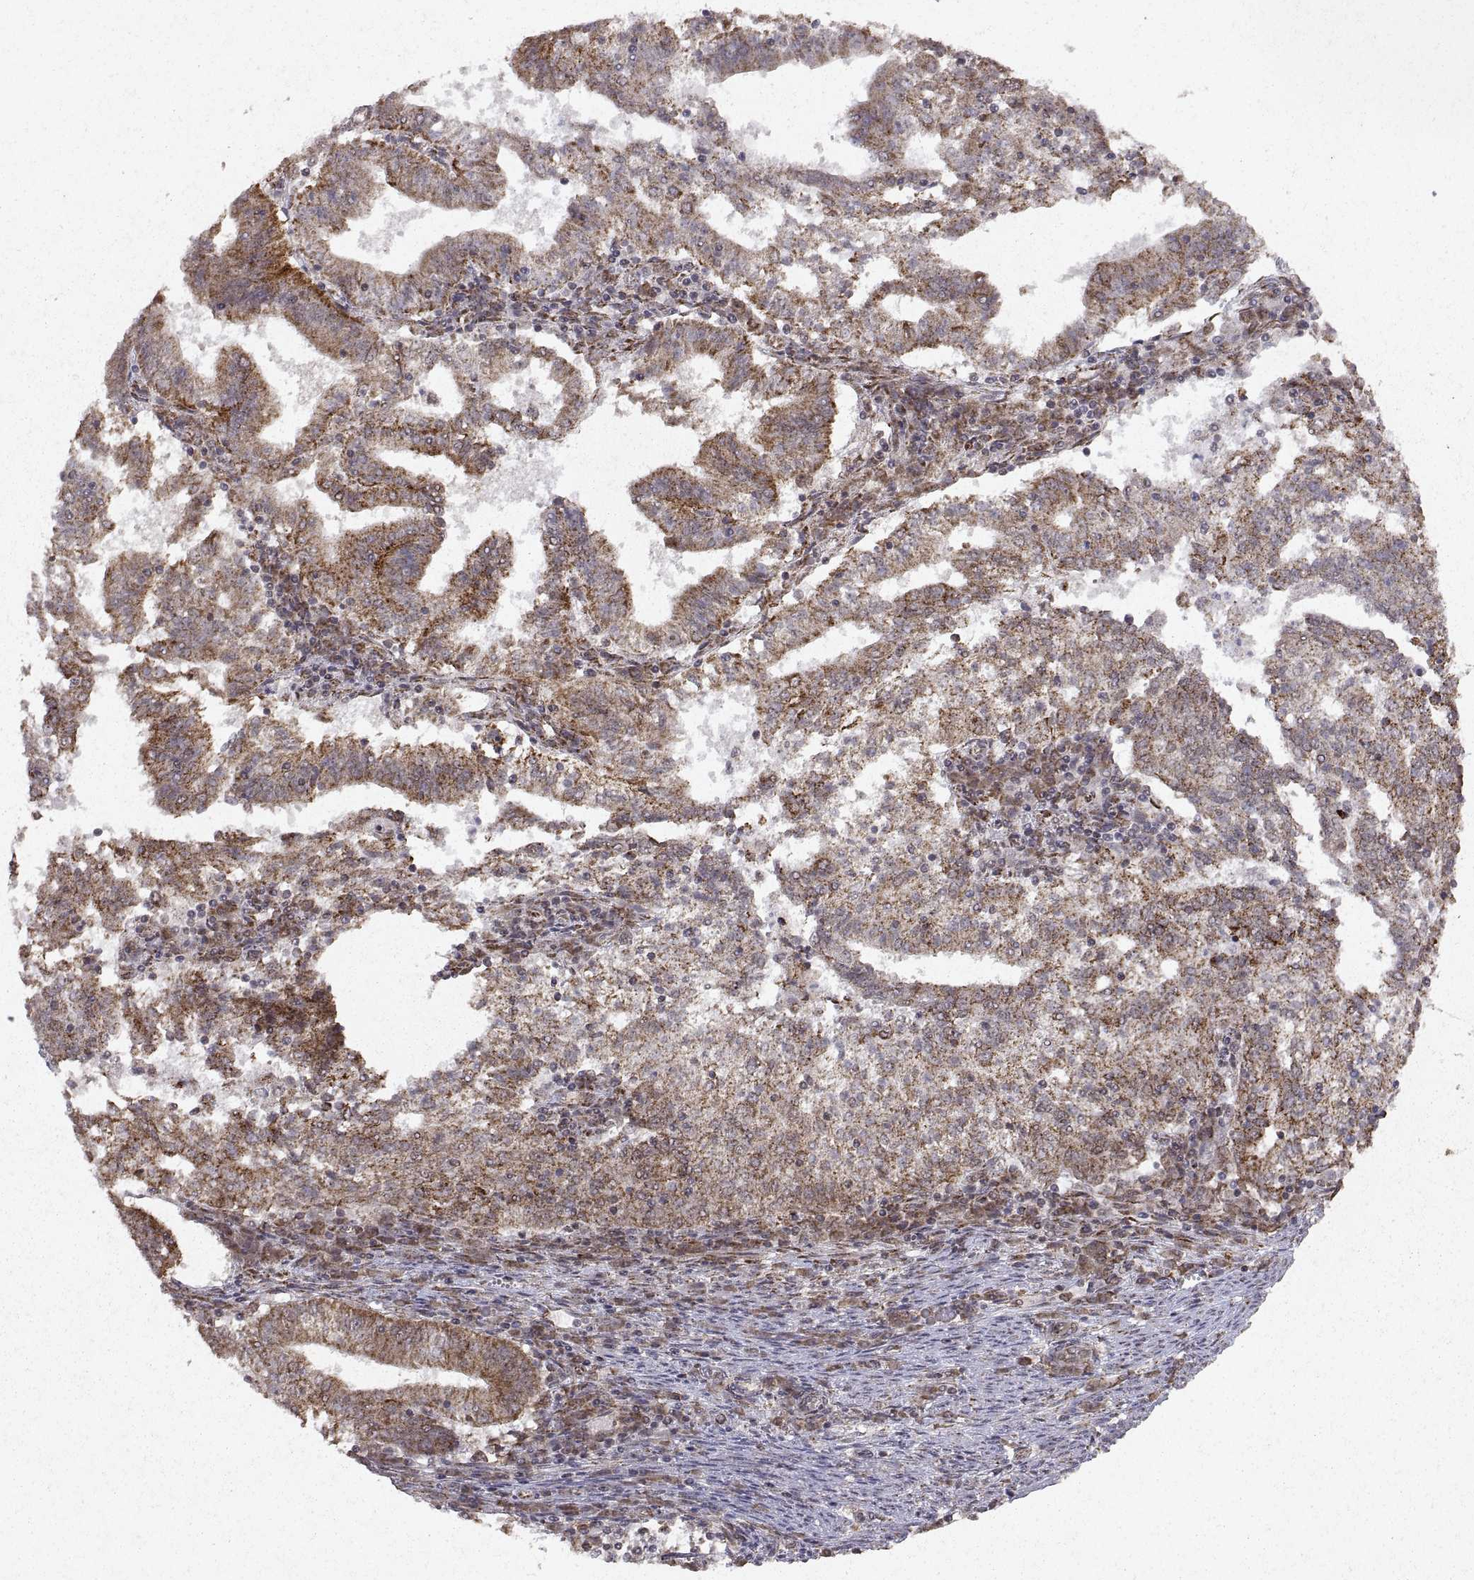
{"staining": {"intensity": "moderate", "quantity": ">75%", "location": "cytoplasmic/membranous"}, "tissue": "endometrial cancer", "cell_type": "Tumor cells", "image_type": "cancer", "snomed": [{"axis": "morphology", "description": "Adenocarcinoma, NOS"}, {"axis": "topography", "description": "Endometrium"}], "caption": "A high-resolution image shows IHC staining of endometrial adenocarcinoma, which displays moderate cytoplasmic/membranous positivity in approximately >75% of tumor cells. (DAB (3,3'-diaminobenzidine) IHC, brown staining for protein, blue staining for nuclei).", "gene": "MANBAL", "patient": {"sex": "female", "age": 82}}